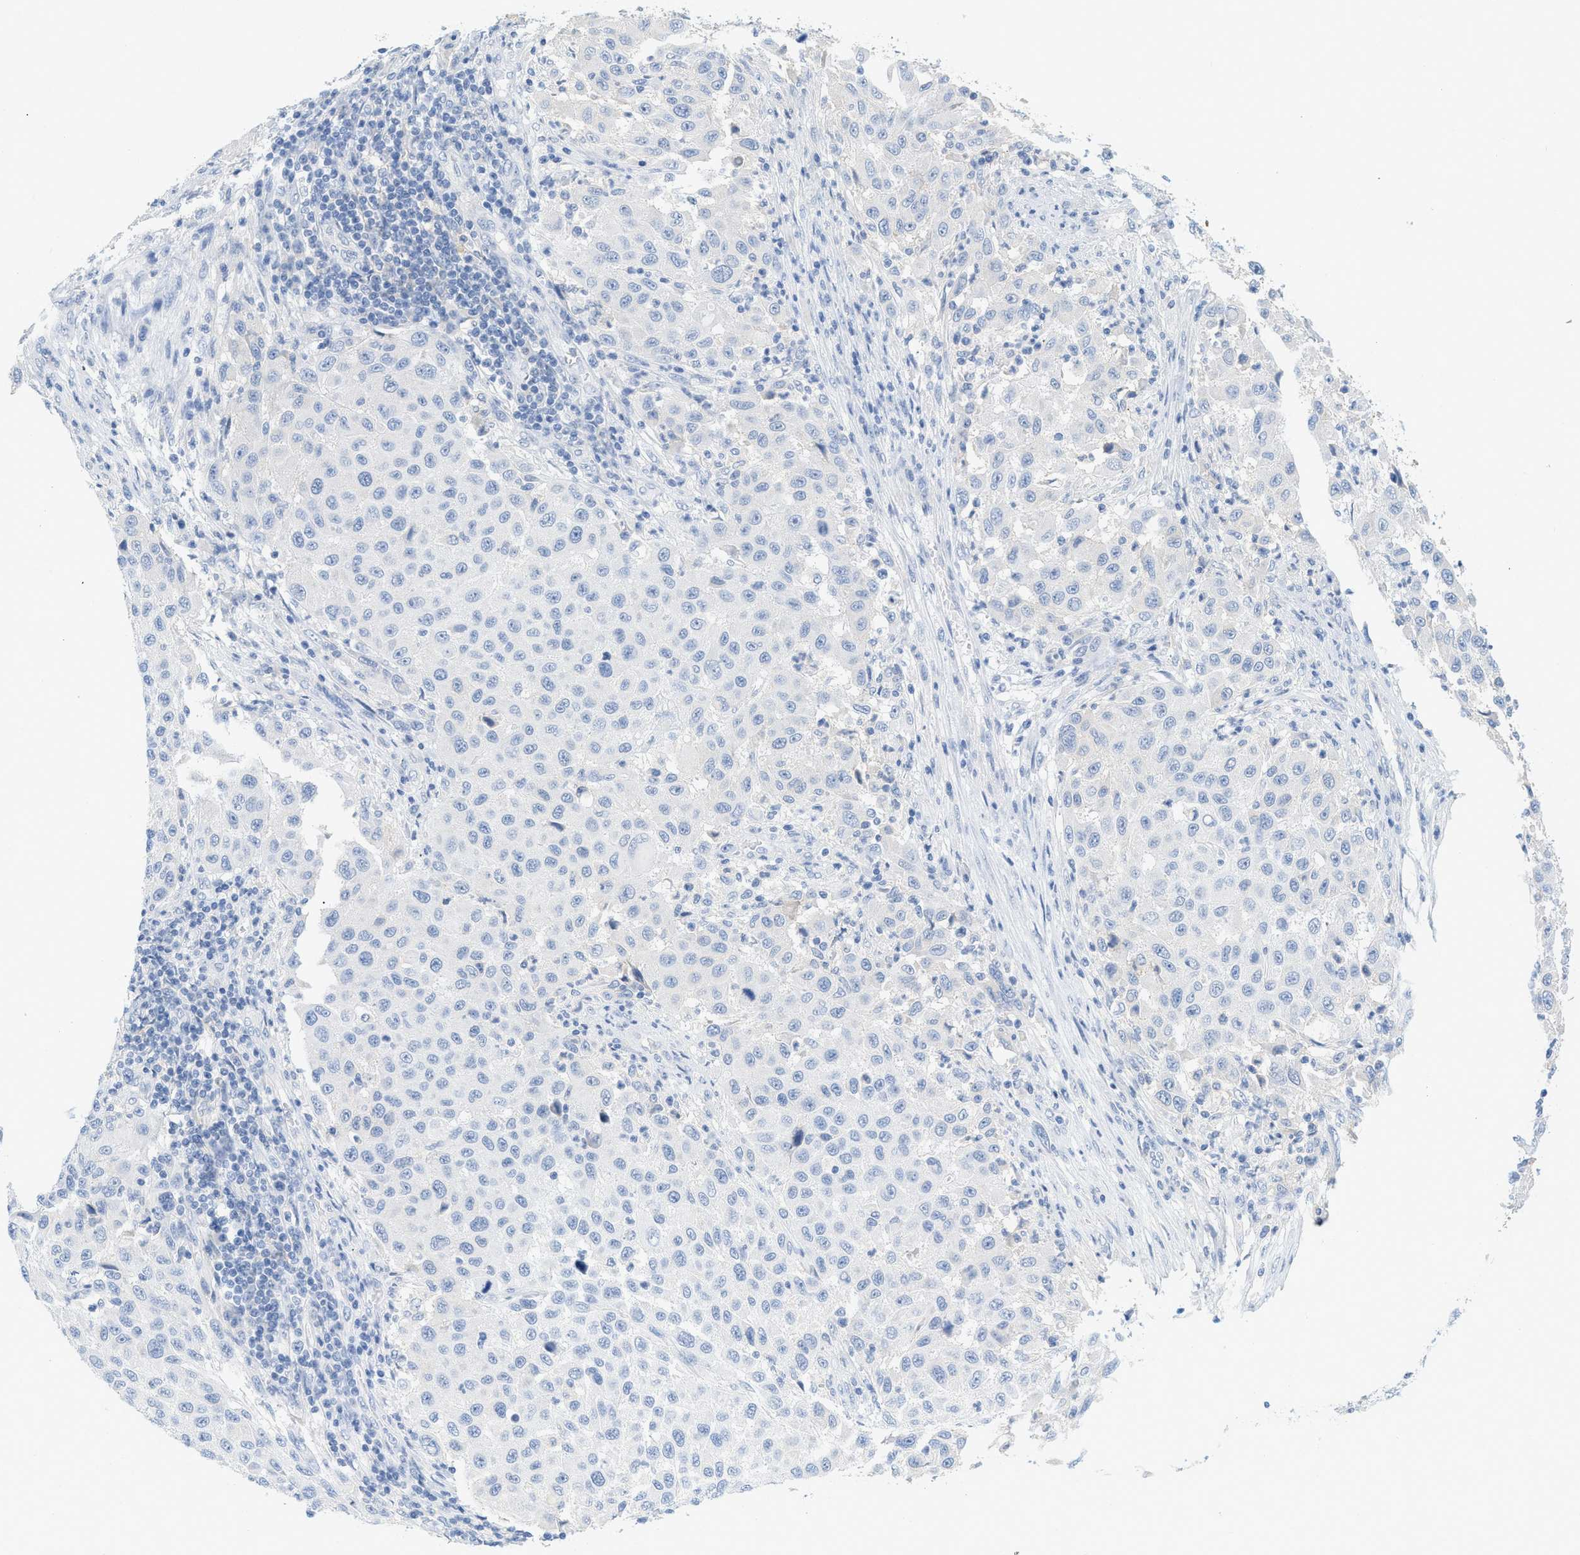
{"staining": {"intensity": "negative", "quantity": "none", "location": "none"}, "tissue": "melanoma", "cell_type": "Tumor cells", "image_type": "cancer", "snomed": [{"axis": "morphology", "description": "Malignant melanoma, Metastatic site"}, {"axis": "topography", "description": "Lymph node"}], "caption": "Protein analysis of malignant melanoma (metastatic site) exhibits no significant expression in tumor cells.", "gene": "PAPPA", "patient": {"sex": "male", "age": 61}}